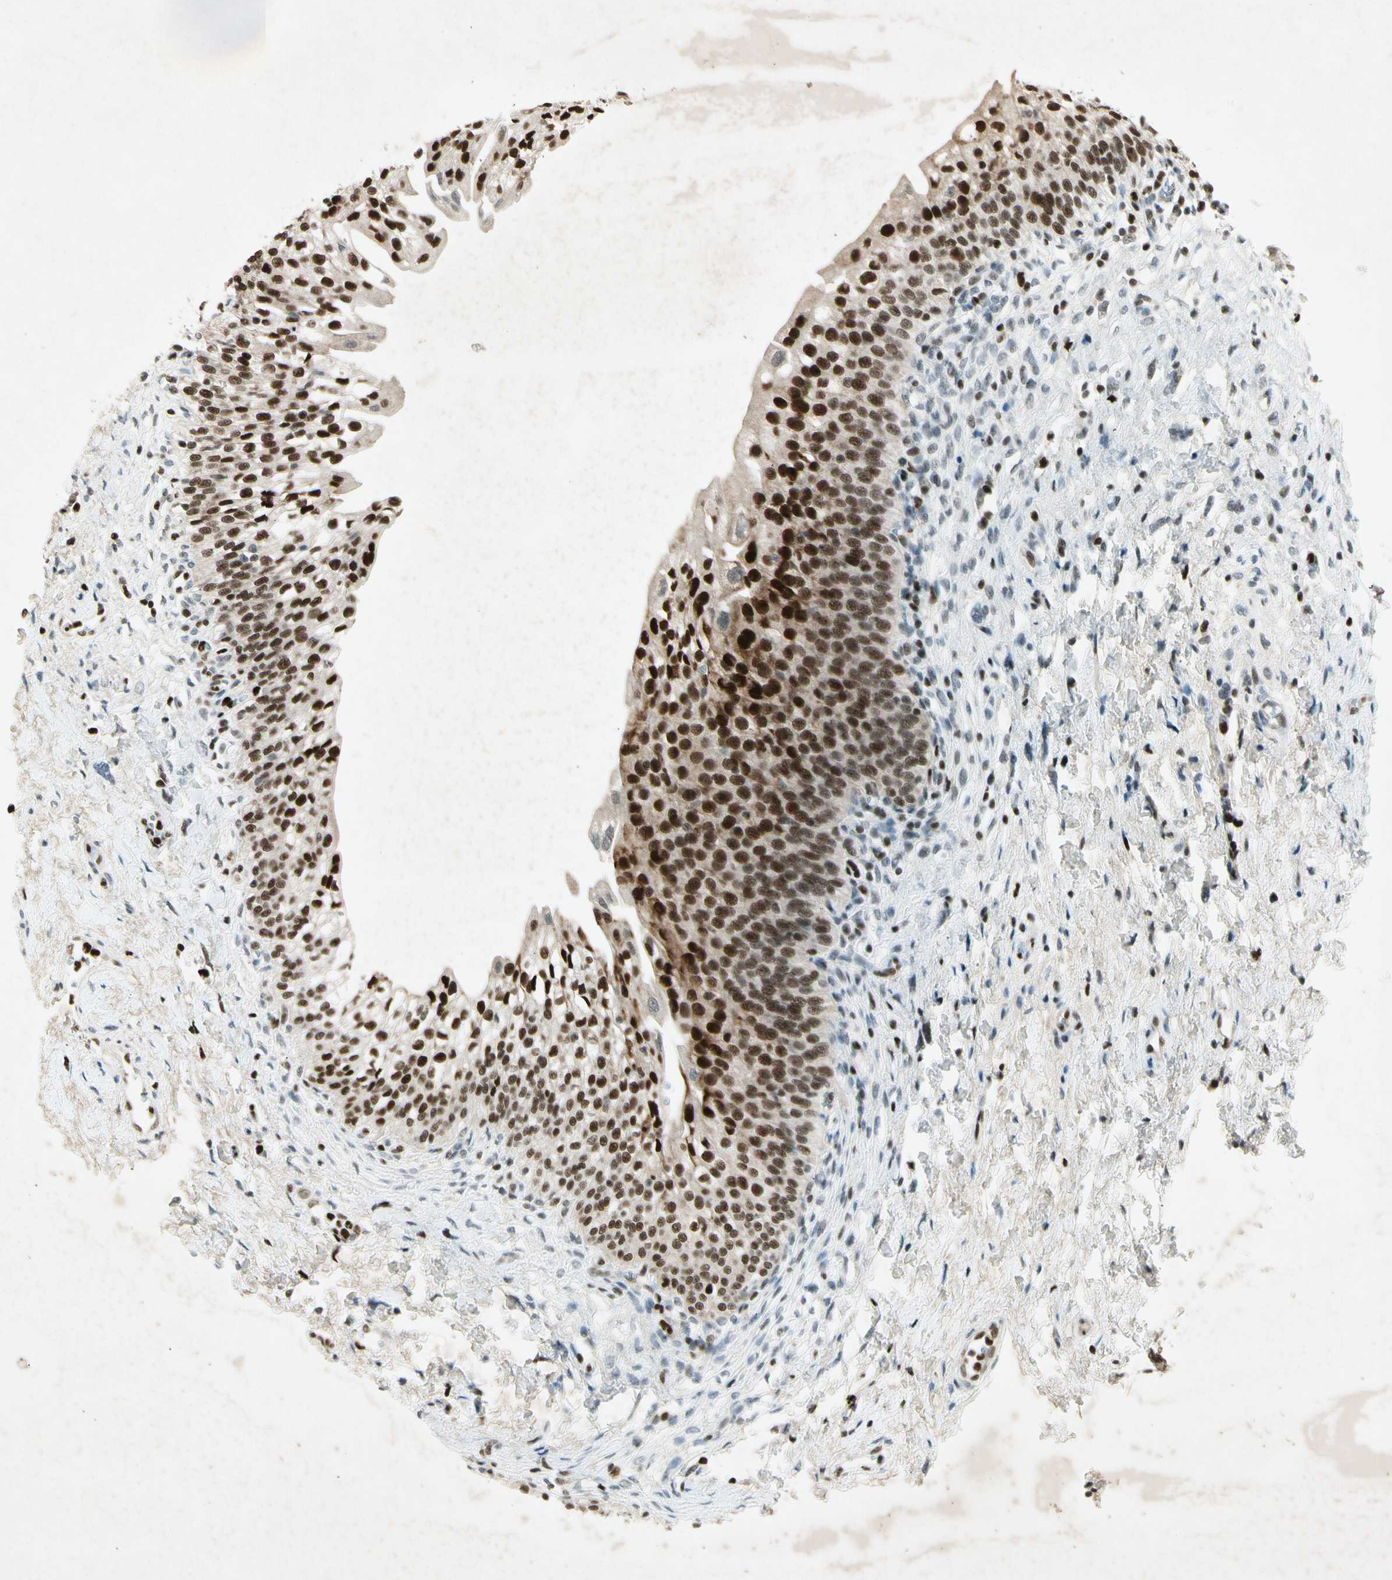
{"staining": {"intensity": "strong", "quantity": ">75%", "location": "nuclear"}, "tissue": "urinary bladder", "cell_type": "Urothelial cells", "image_type": "normal", "snomed": [{"axis": "morphology", "description": "Normal tissue, NOS"}, {"axis": "topography", "description": "Urinary bladder"}], "caption": "The histopathology image reveals staining of normal urinary bladder, revealing strong nuclear protein positivity (brown color) within urothelial cells. (Stains: DAB (3,3'-diaminobenzidine) in brown, nuclei in blue, Microscopy: brightfield microscopy at high magnification).", "gene": "RNF43", "patient": {"sex": "male", "age": 55}}